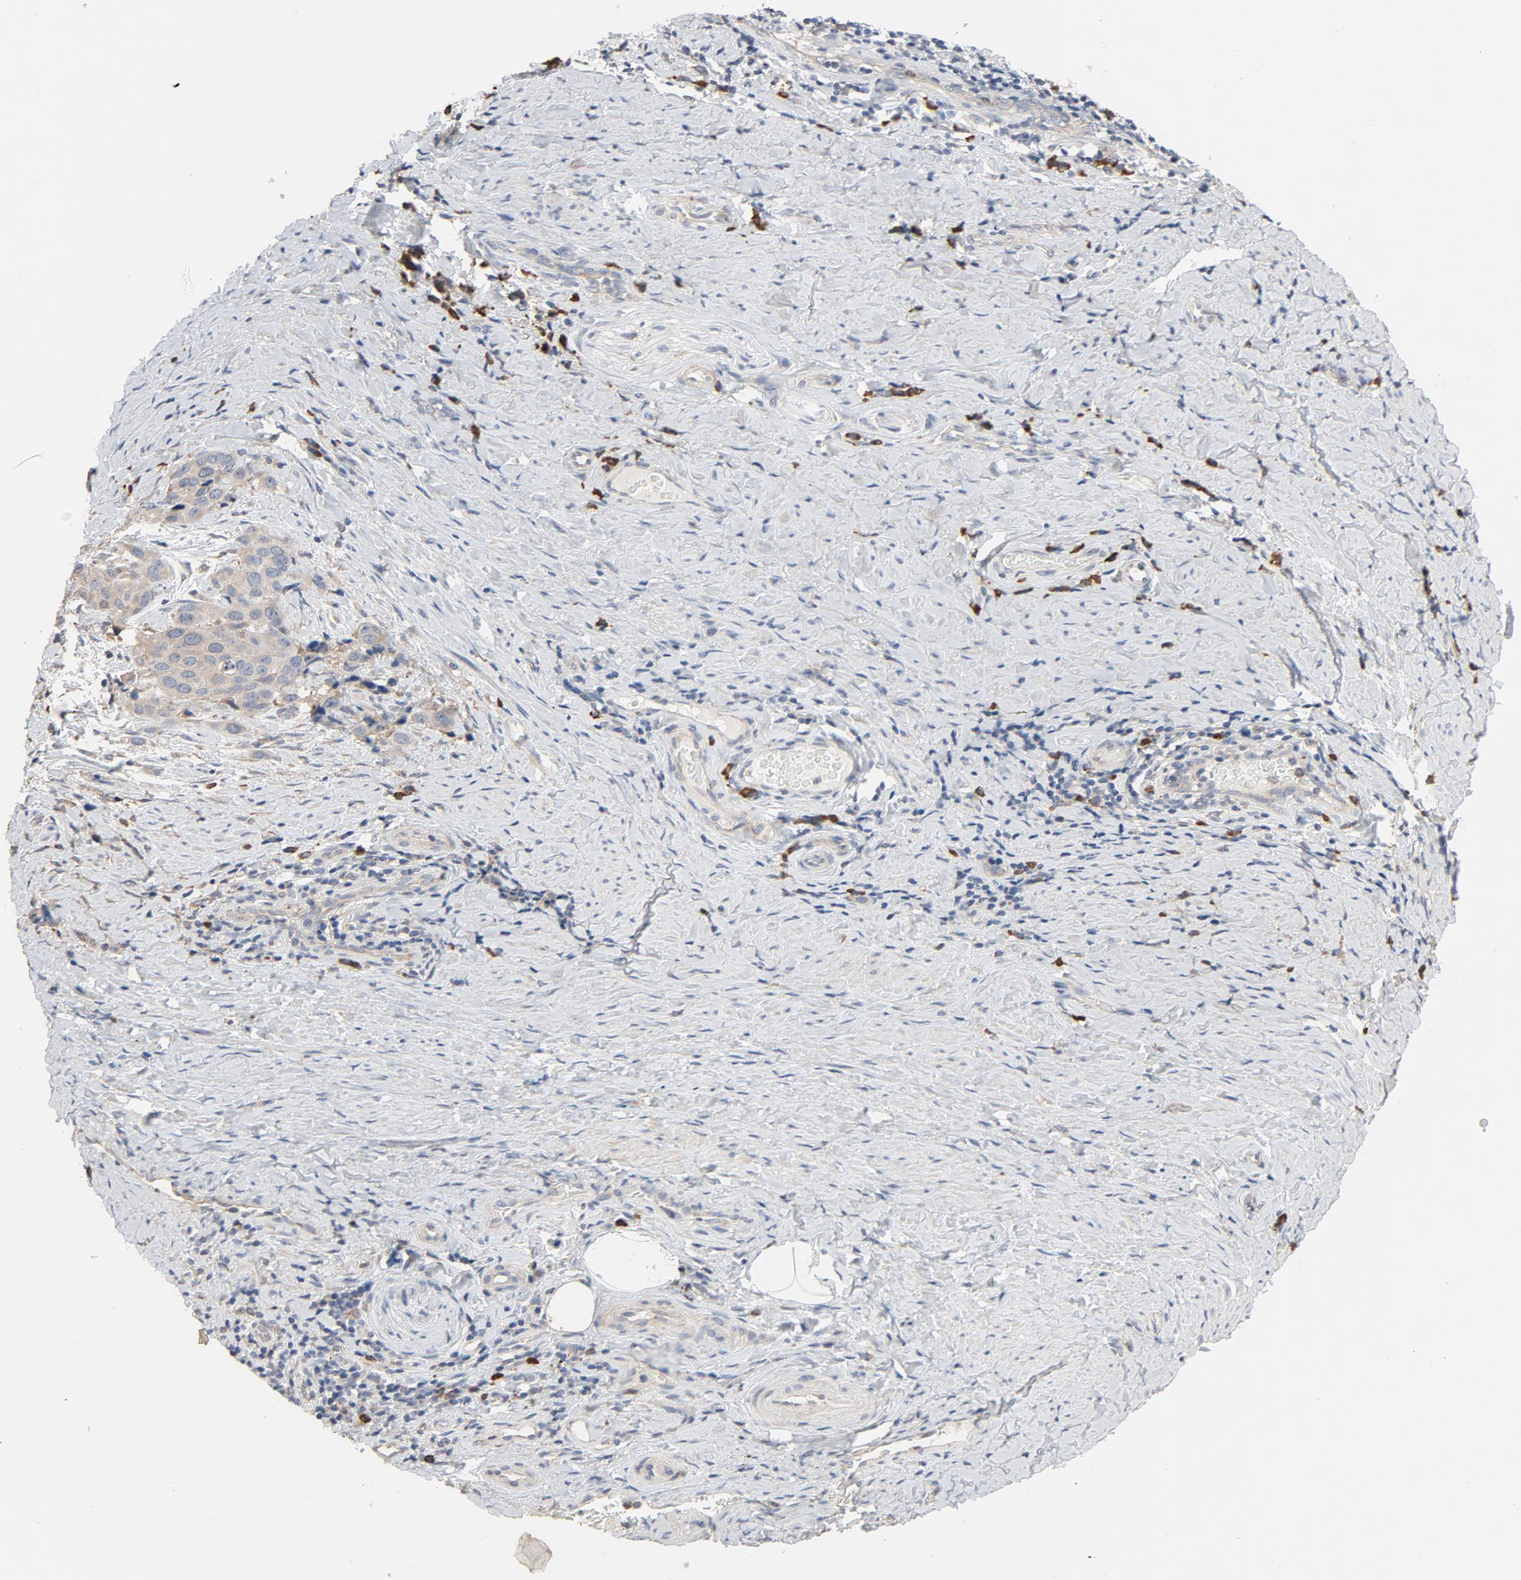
{"staining": {"intensity": "weak", "quantity": "<25%", "location": "cytoplasmic/membranous"}, "tissue": "cervical cancer", "cell_type": "Tumor cells", "image_type": "cancer", "snomed": [{"axis": "morphology", "description": "Squamous cell carcinoma, NOS"}, {"axis": "topography", "description": "Cervix"}], "caption": "DAB (3,3'-diaminobenzidine) immunohistochemical staining of cervical squamous cell carcinoma exhibits no significant staining in tumor cells.", "gene": "TLR4", "patient": {"sex": "female", "age": 54}}